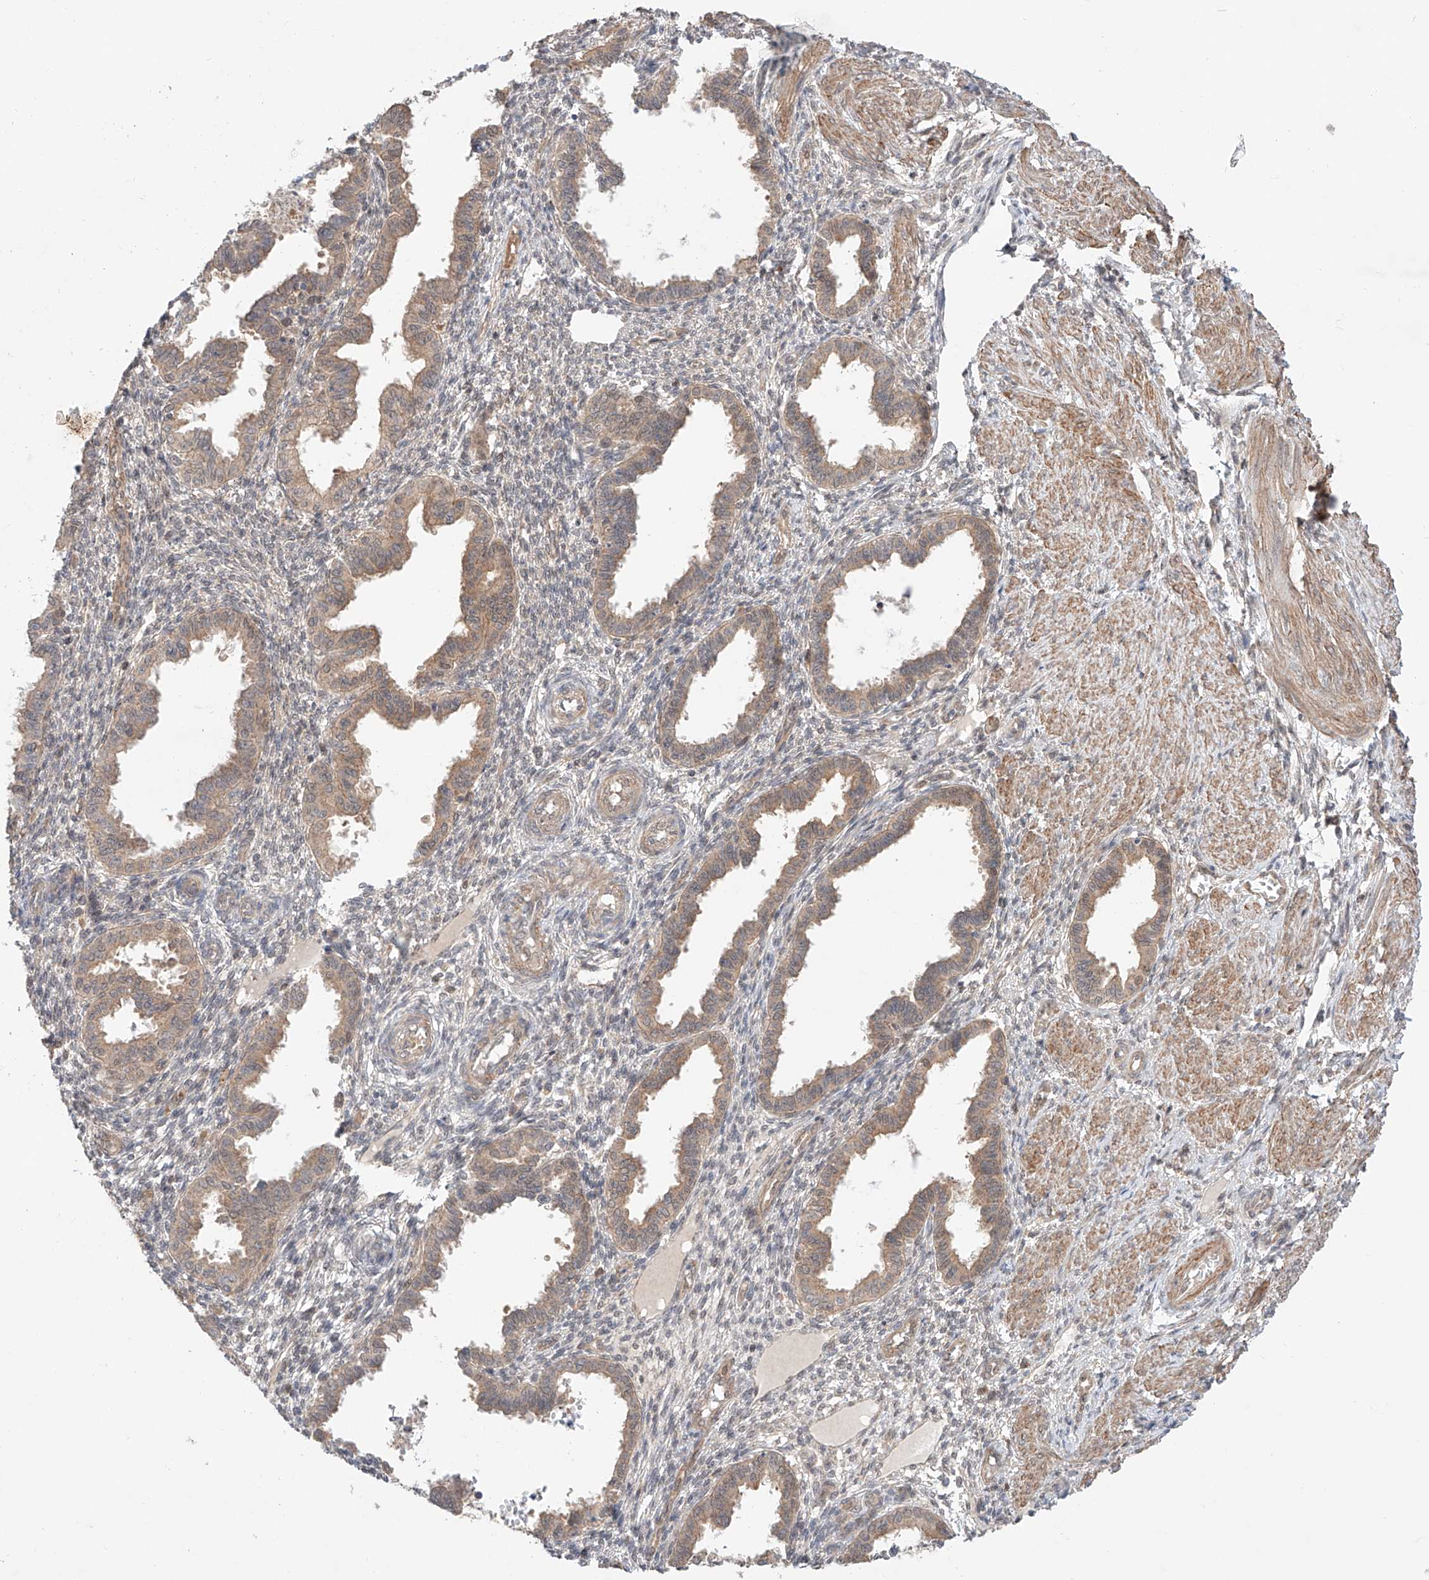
{"staining": {"intensity": "negative", "quantity": "none", "location": "none"}, "tissue": "endometrium", "cell_type": "Cells in endometrial stroma", "image_type": "normal", "snomed": [{"axis": "morphology", "description": "Normal tissue, NOS"}, {"axis": "topography", "description": "Endometrium"}], "caption": "A high-resolution micrograph shows IHC staining of normal endometrium, which displays no significant positivity in cells in endometrial stroma.", "gene": "TSR2", "patient": {"sex": "female", "age": 33}}